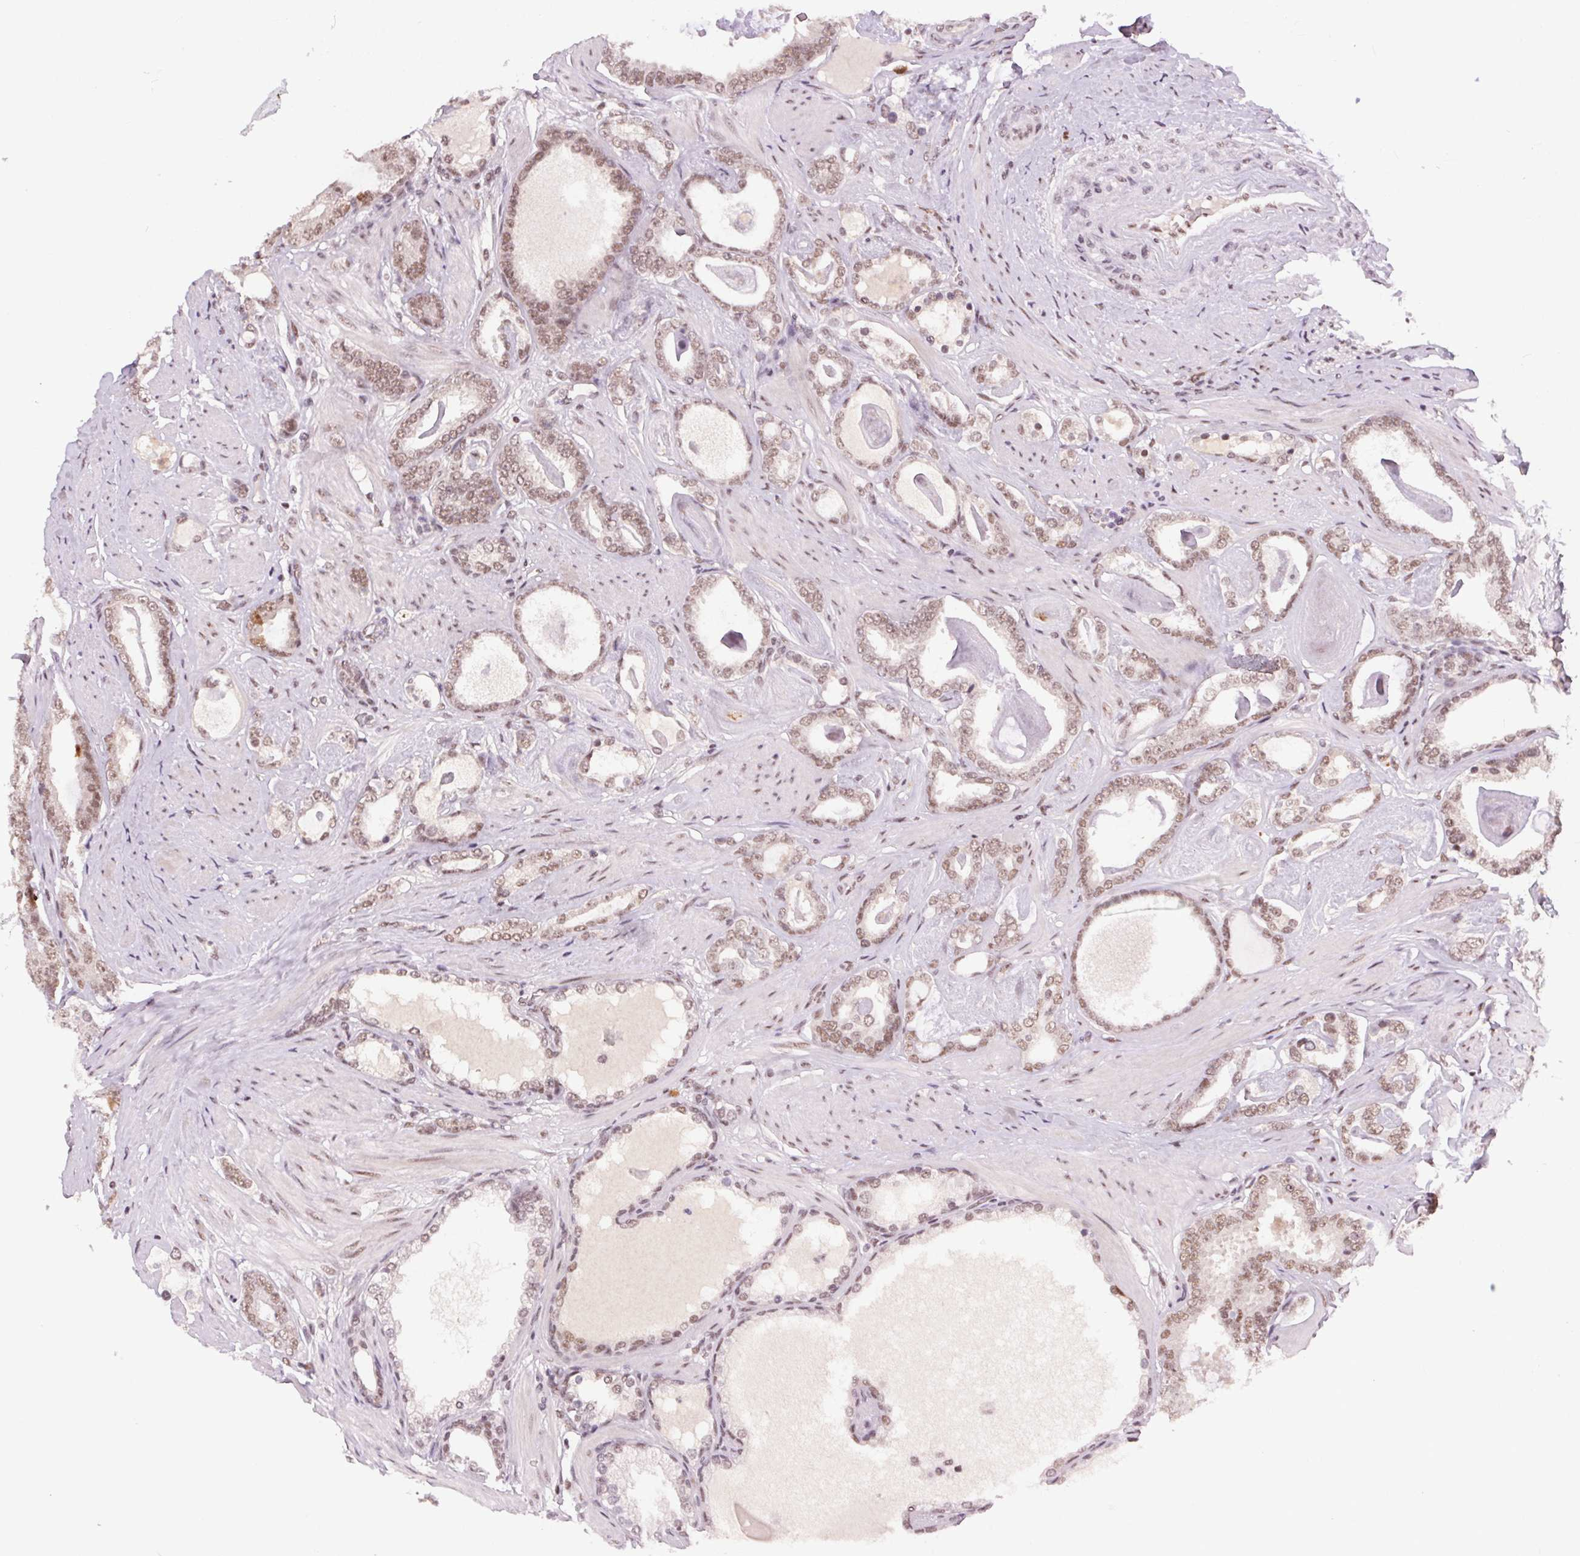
{"staining": {"intensity": "moderate", "quantity": "25%-75%", "location": "nuclear"}, "tissue": "prostate cancer", "cell_type": "Tumor cells", "image_type": "cancer", "snomed": [{"axis": "morphology", "description": "Adenocarcinoma, High grade"}, {"axis": "topography", "description": "Prostate"}], "caption": "Prostate cancer stained with DAB immunohistochemistry shows medium levels of moderate nuclear positivity in approximately 25%-75% of tumor cells. (DAB IHC, brown staining for protein, blue staining for nuclei).", "gene": "CD2BP2", "patient": {"sex": "male", "age": 63}}